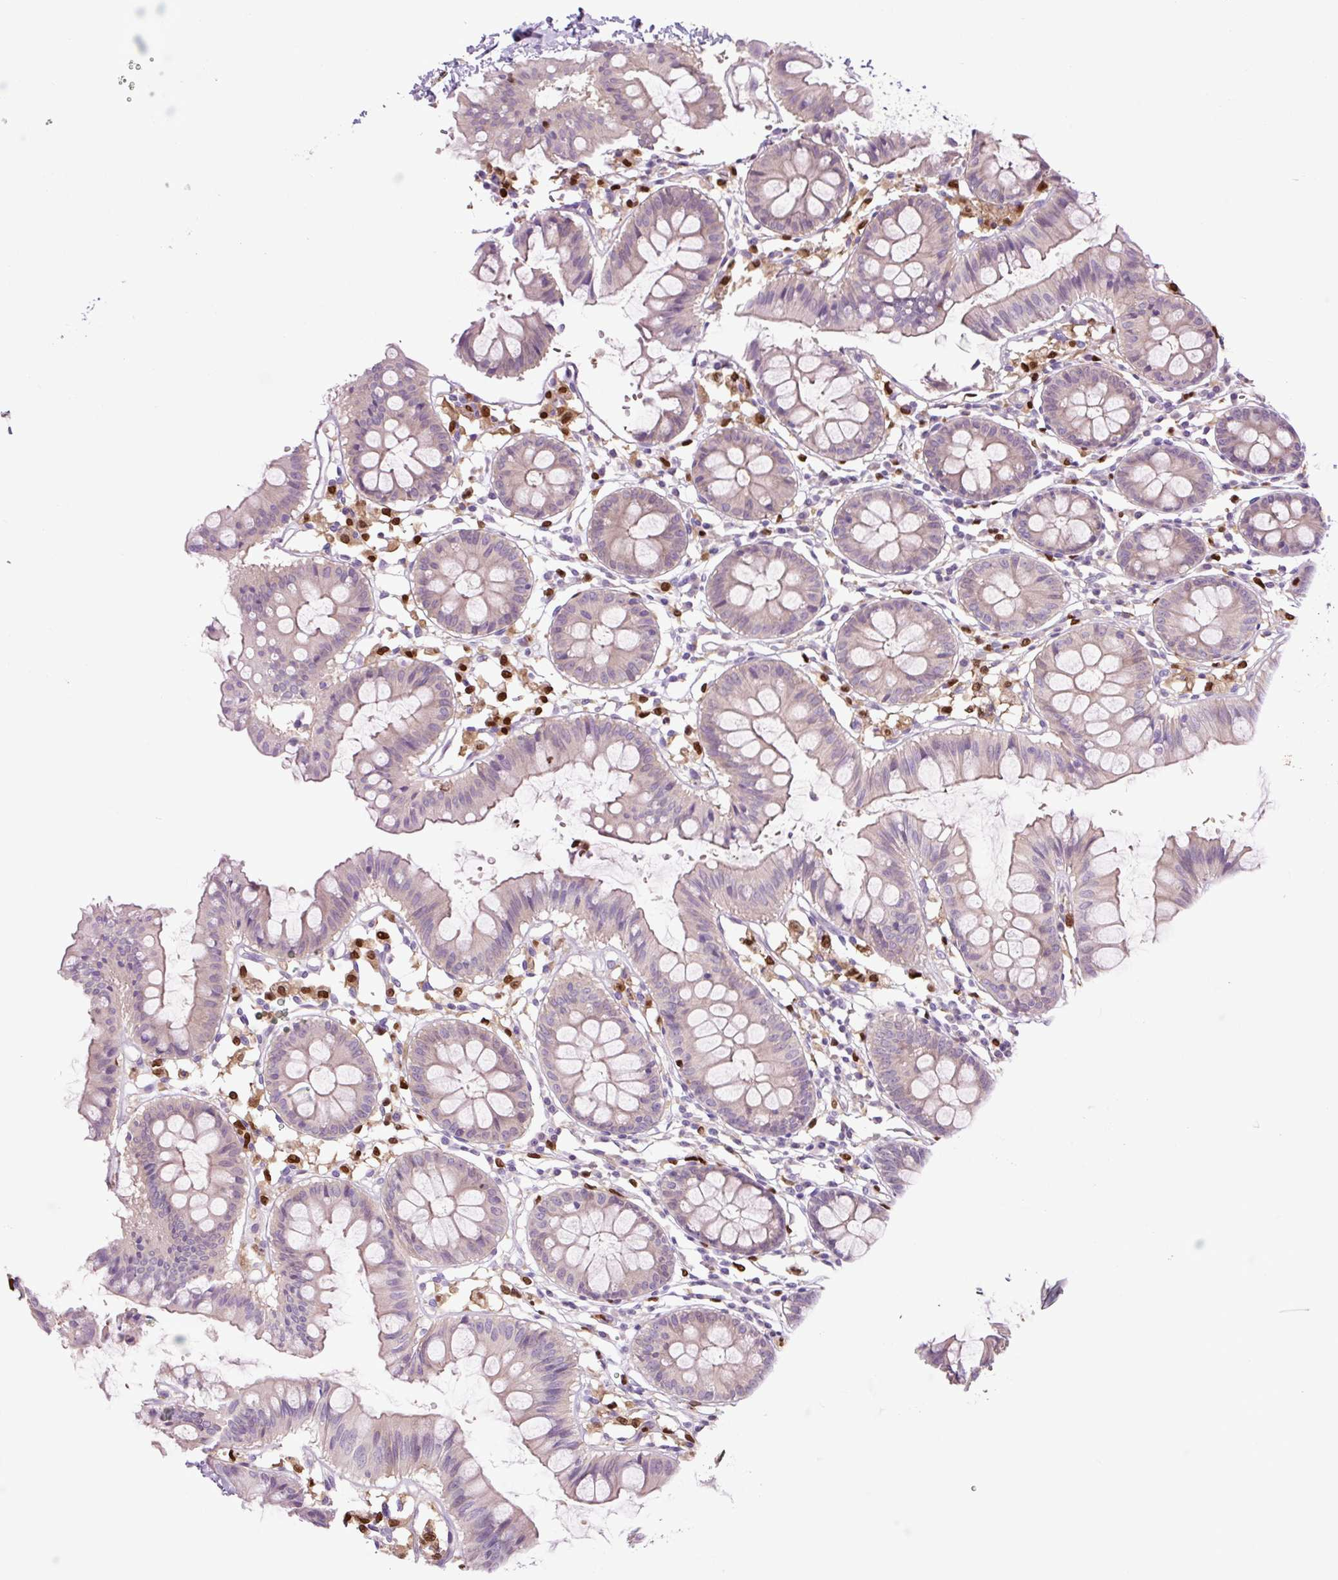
{"staining": {"intensity": "negative", "quantity": "none", "location": "none"}, "tissue": "colon", "cell_type": "Endothelial cells", "image_type": "normal", "snomed": [{"axis": "morphology", "description": "Normal tissue, NOS"}, {"axis": "topography", "description": "Colon"}], "caption": "This is an immunohistochemistry (IHC) image of benign colon. There is no positivity in endothelial cells.", "gene": "SPI1", "patient": {"sex": "female", "age": 84}}